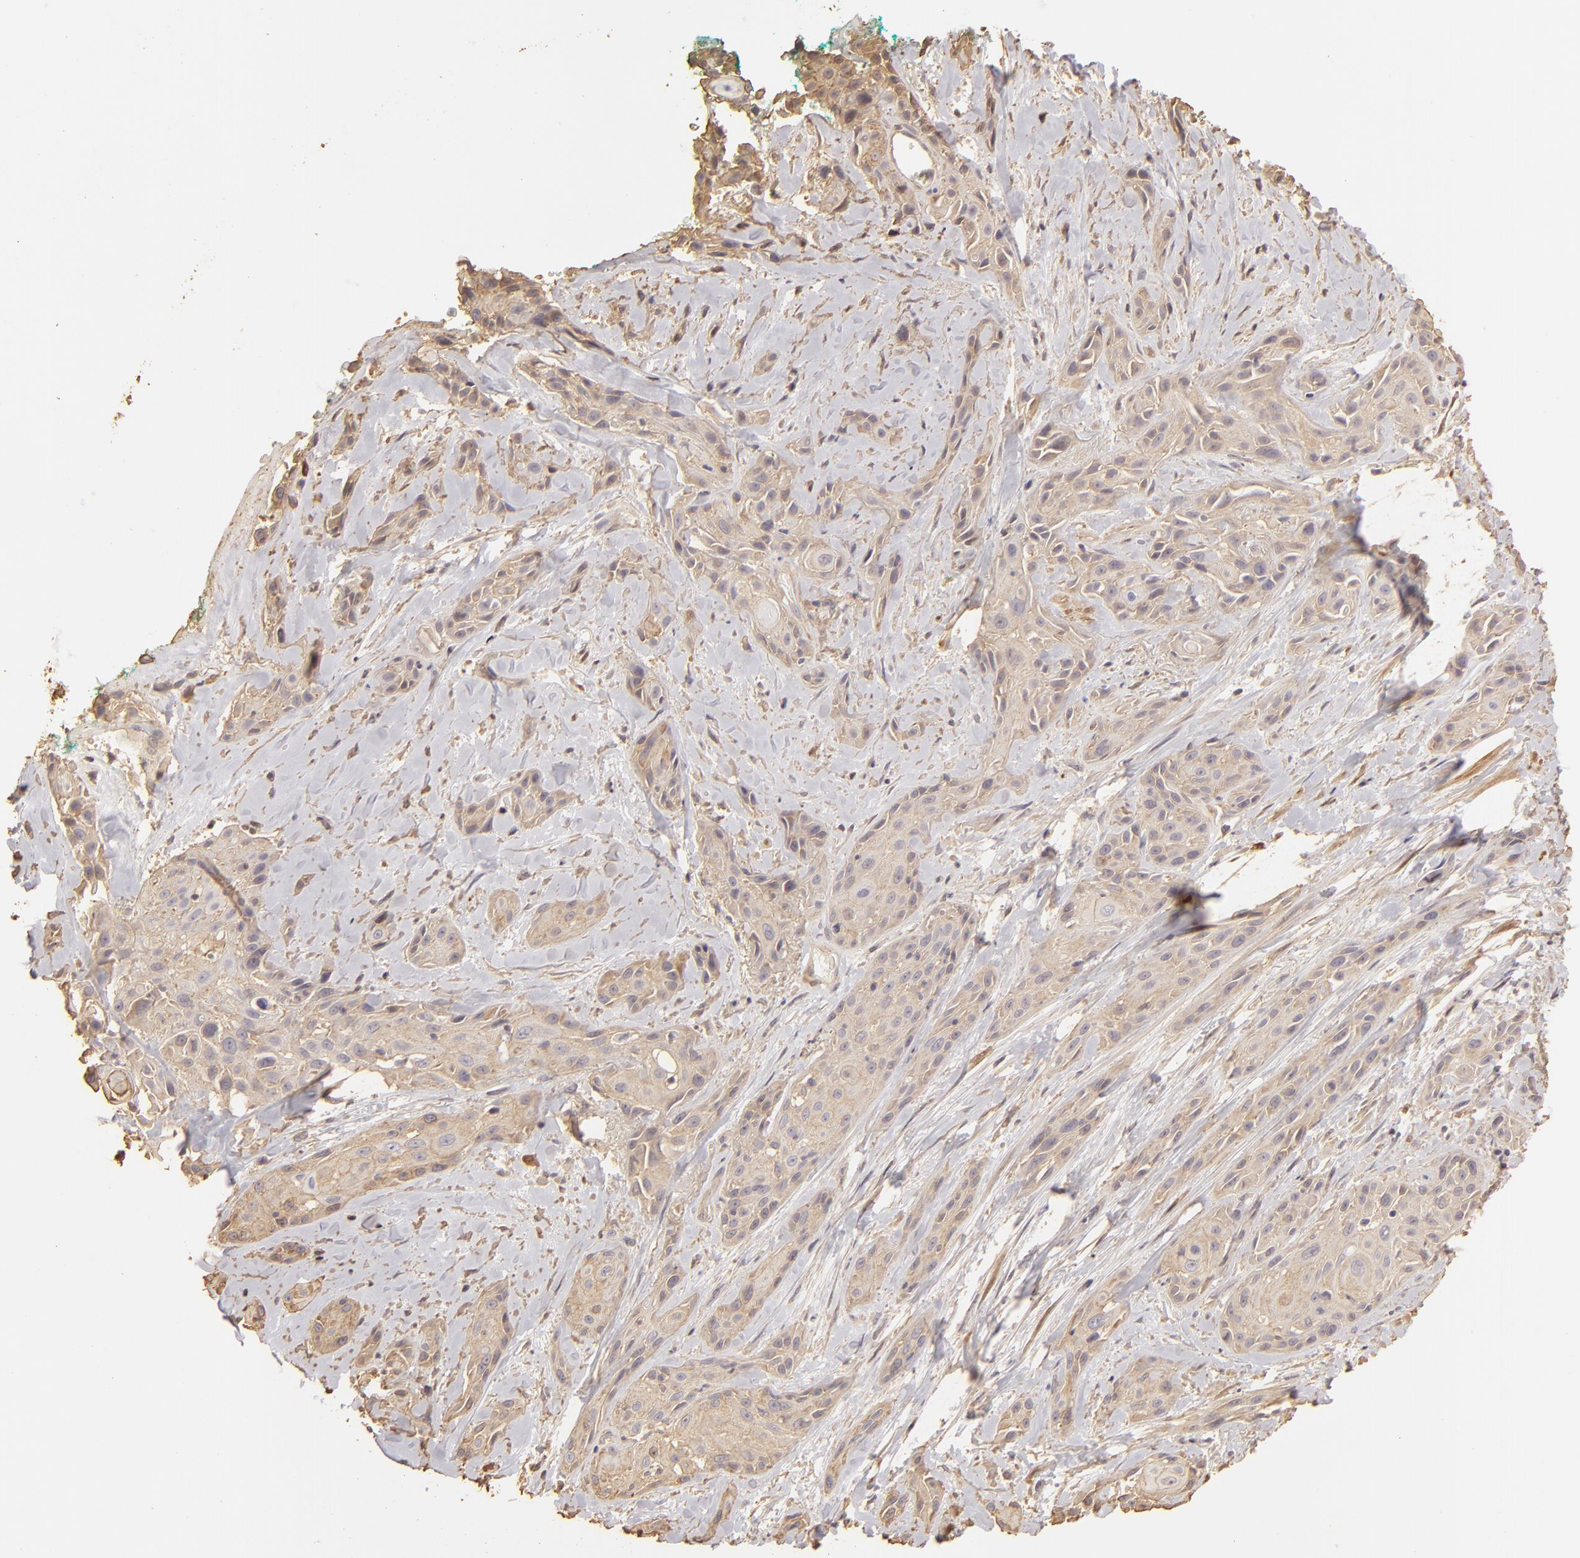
{"staining": {"intensity": "weak", "quantity": ">75%", "location": "cytoplasmic/membranous"}, "tissue": "skin cancer", "cell_type": "Tumor cells", "image_type": "cancer", "snomed": [{"axis": "morphology", "description": "Squamous cell carcinoma, NOS"}, {"axis": "topography", "description": "Skin"}, {"axis": "topography", "description": "Anal"}], "caption": "Tumor cells display weak cytoplasmic/membranous staining in approximately >75% of cells in skin squamous cell carcinoma. The staining was performed using DAB (3,3'-diaminobenzidine) to visualize the protein expression in brown, while the nuclei were stained in blue with hematoxylin (Magnification: 20x).", "gene": "HSPB6", "patient": {"sex": "male", "age": 64}}